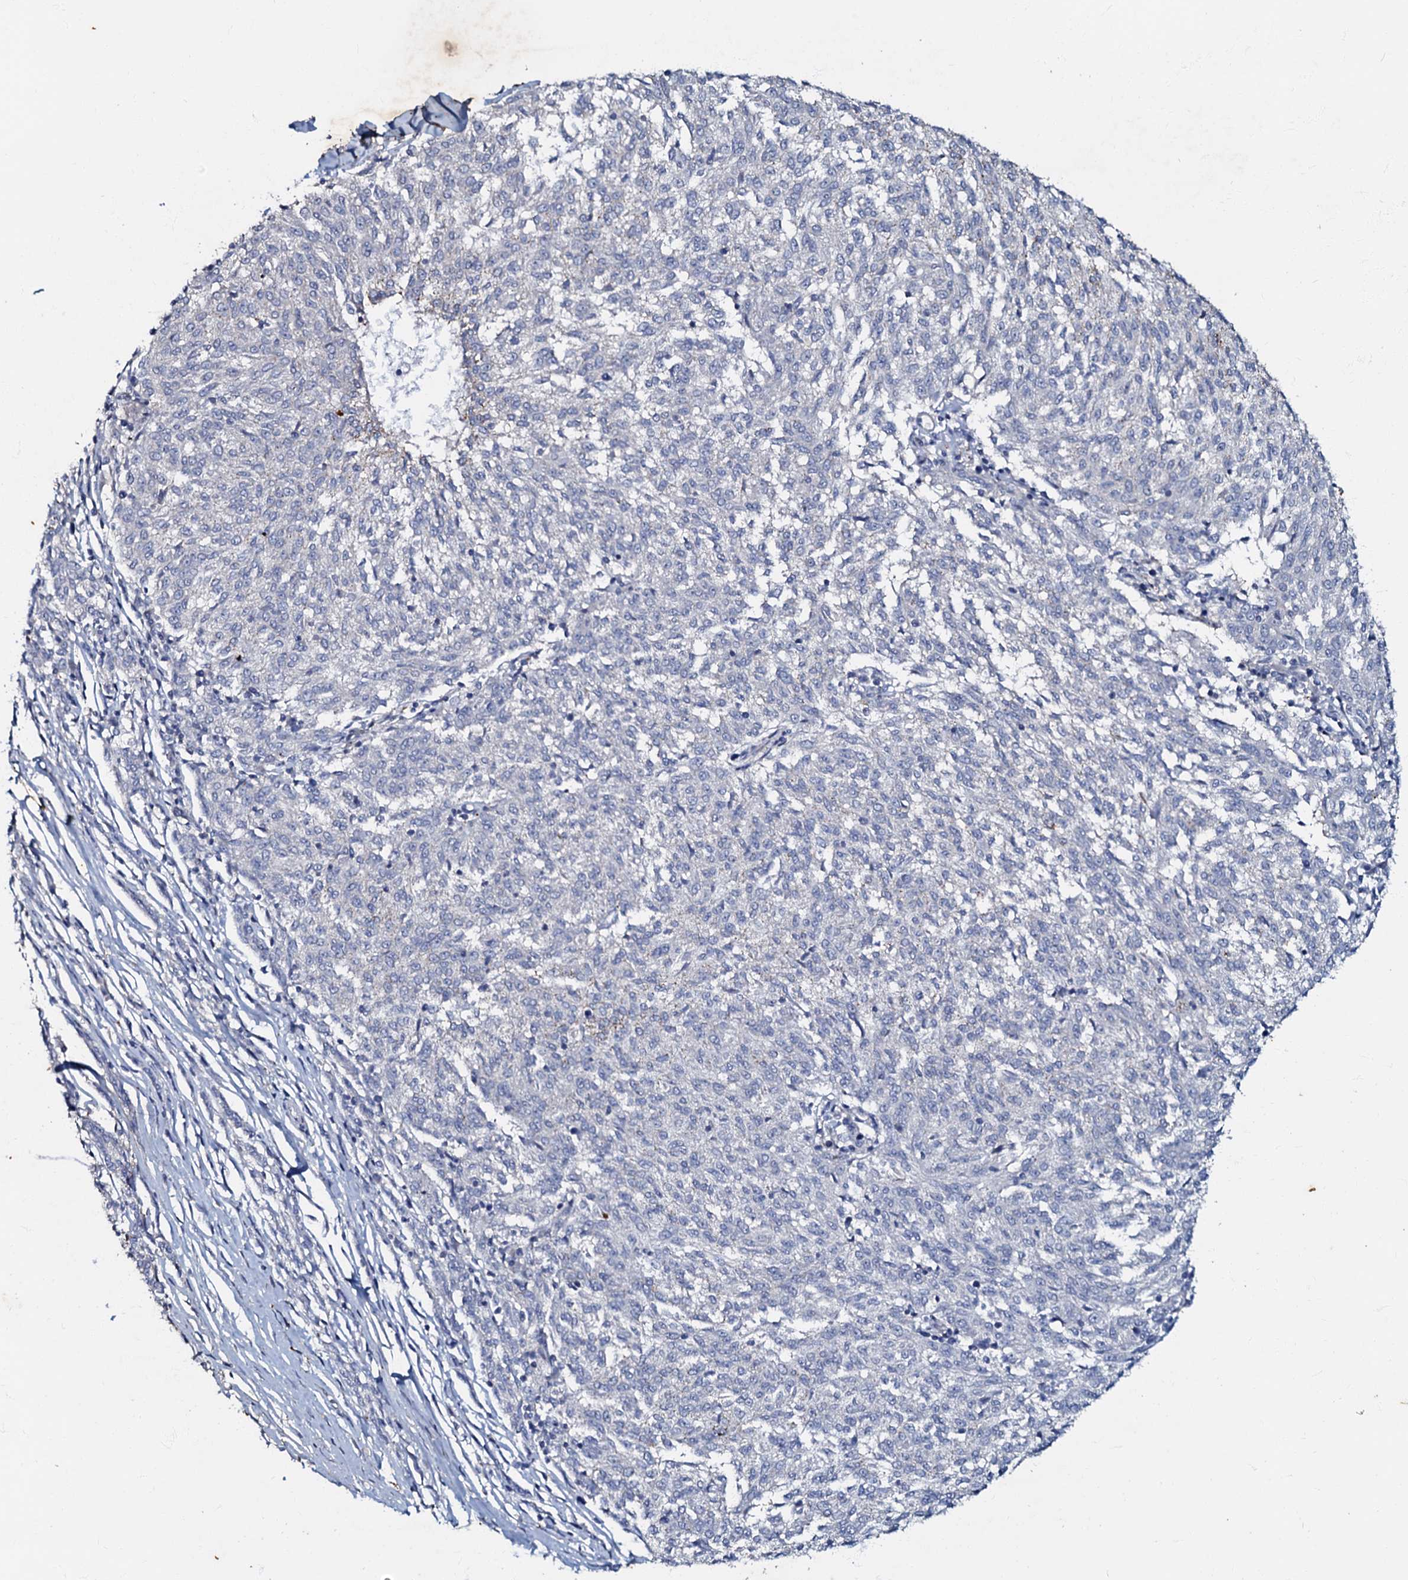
{"staining": {"intensity": "negative", "quantity": "none", "location": "none"}, "tissue": "melanoma", "cell_type": "Tumor cells", "image_type": "cancer", "snomed": [{"axis": "morphology", "description": "Malignant melanoma, NOS"}, {"axis": "topography", "description": "Skin"}], "caption": "An image of melanoma stained for a protein exhibits no brown staining in tumor cells. Brightfield microscopy of immunohistochemistry stained with DAB (brown) and hematoxylin (blue), captured at high magnification.", "gene": "MANSC4", "patient": {"sex": "female", "age": 72}}